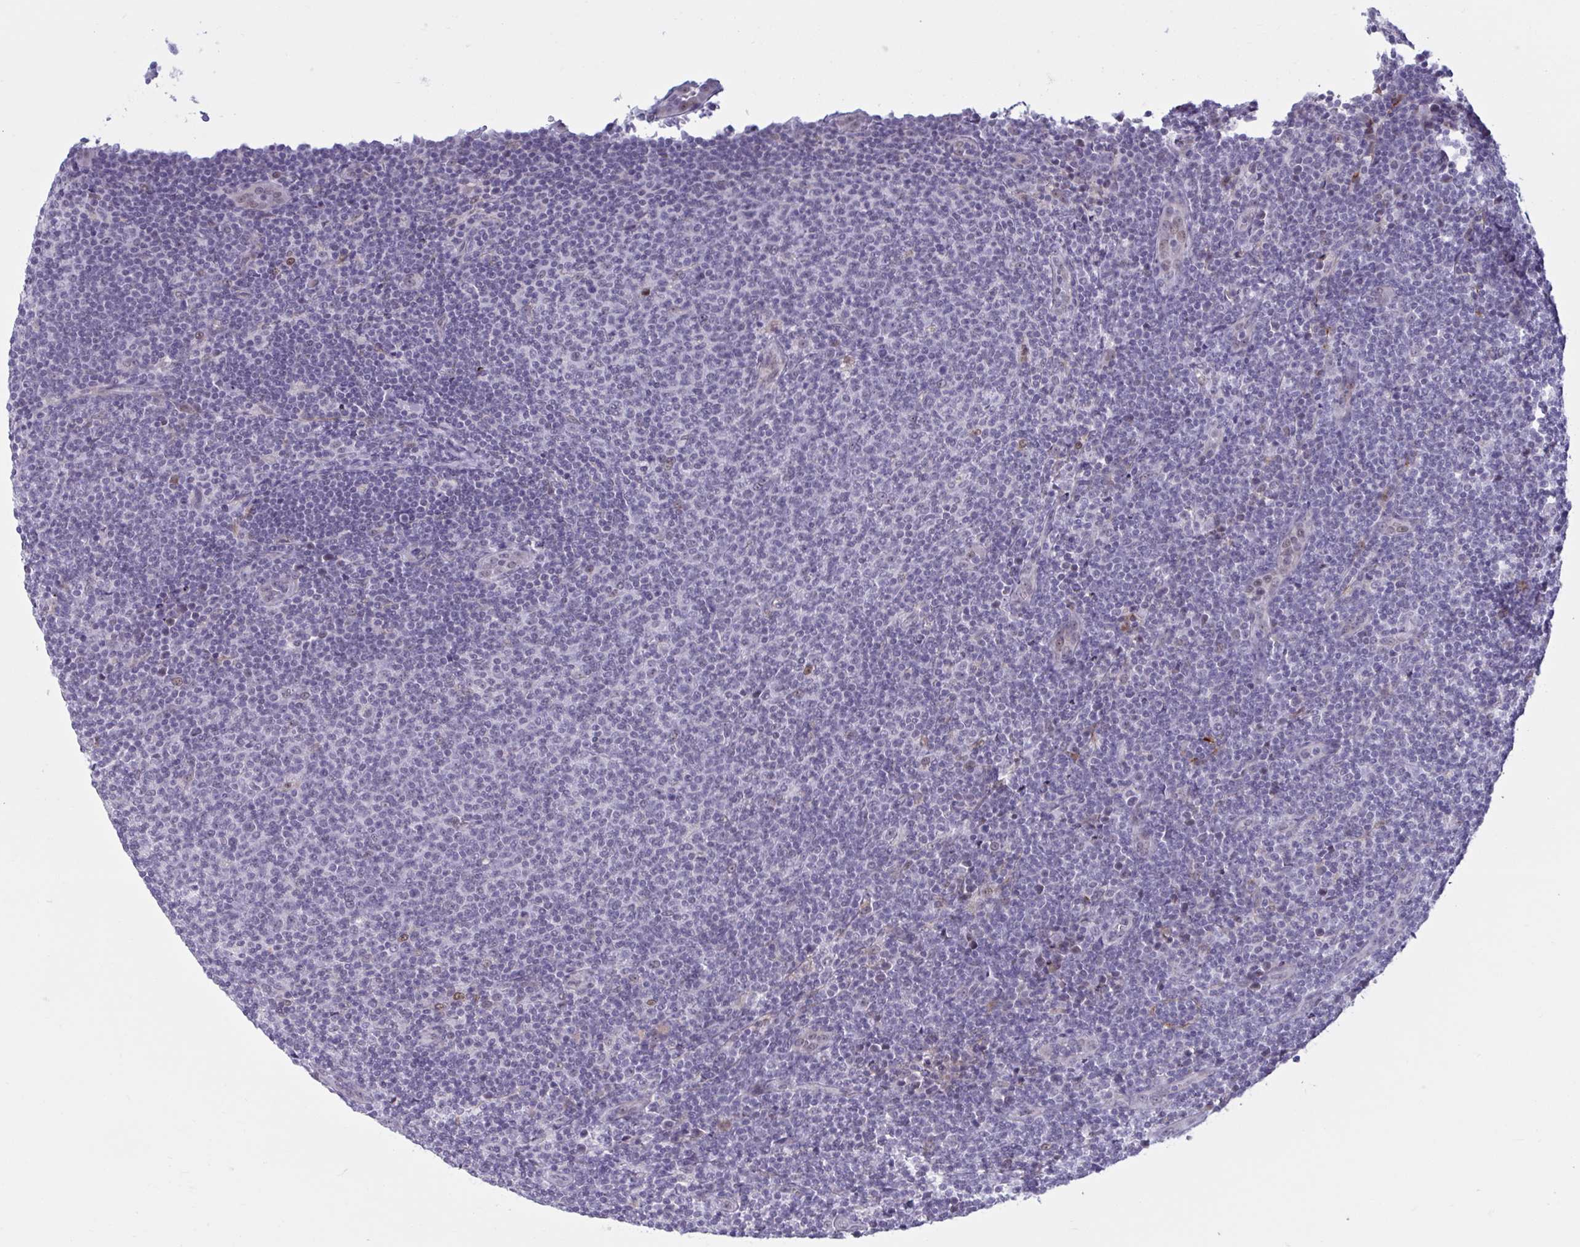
{"staining": {"intensity": "negative", "quantity": "none", "location": "none"}, "tissue": "lymphoma", "cell_type": "Tumor cells", "image_type": "cancer", "snomed": [{"axis": "morphology", "description": "Malignant lymphoma, non-Hodgkin's type, Low grade"}, {"axis": "topography", "description": "Lymph node"}], "caption": "IHC photomicrograph of neoplastic tissue: lymphoma stained with DAB (3,3'-diaminobenzidine) reveals no significant protein staining in tumor cells.", "gene": "MSMB", "patient": {"sex": "male", "age": 66}}